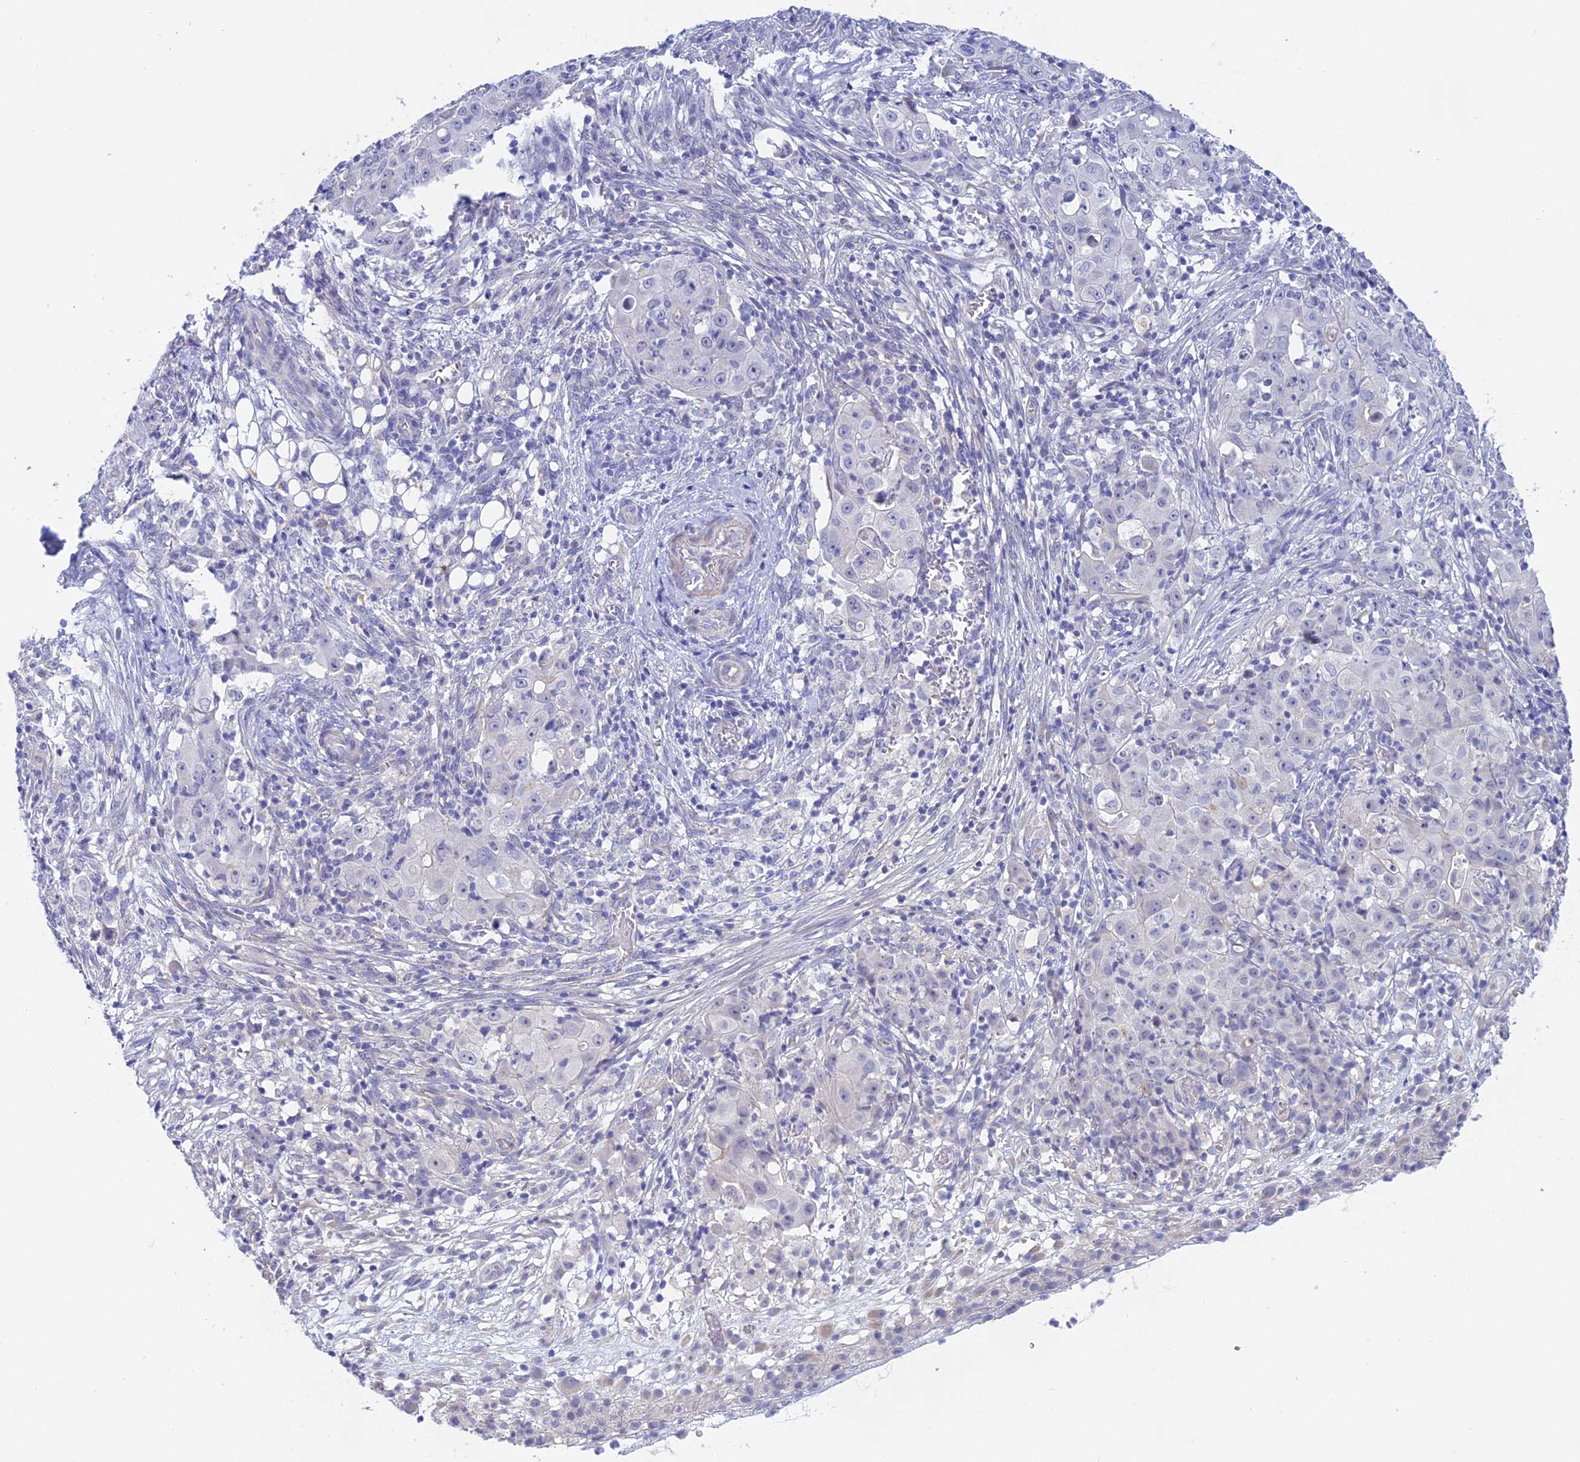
{"staining": {"intensity": "negative", "quantity": "none", "location": "none"}, "tissue": "ovarian cancer", "cell_type": "Tumor cells", "image_type": "cancer", "snomed": [{"axis": "morphology", "description": "Carcinoma, endometroid"}, {"axis": "topography", "description": "Ovary"}], "caption": "An IHC micrograph of ovarian cancer is shown. There is no staining in tumor cells of ovarian cancer. Brightfield microscopy of IHC stained with DAB (brown) and hematoxylin (blue), captured at high magnification.", "gene": "GLB1L", "patient": {"sex": "female", "age": 42}}